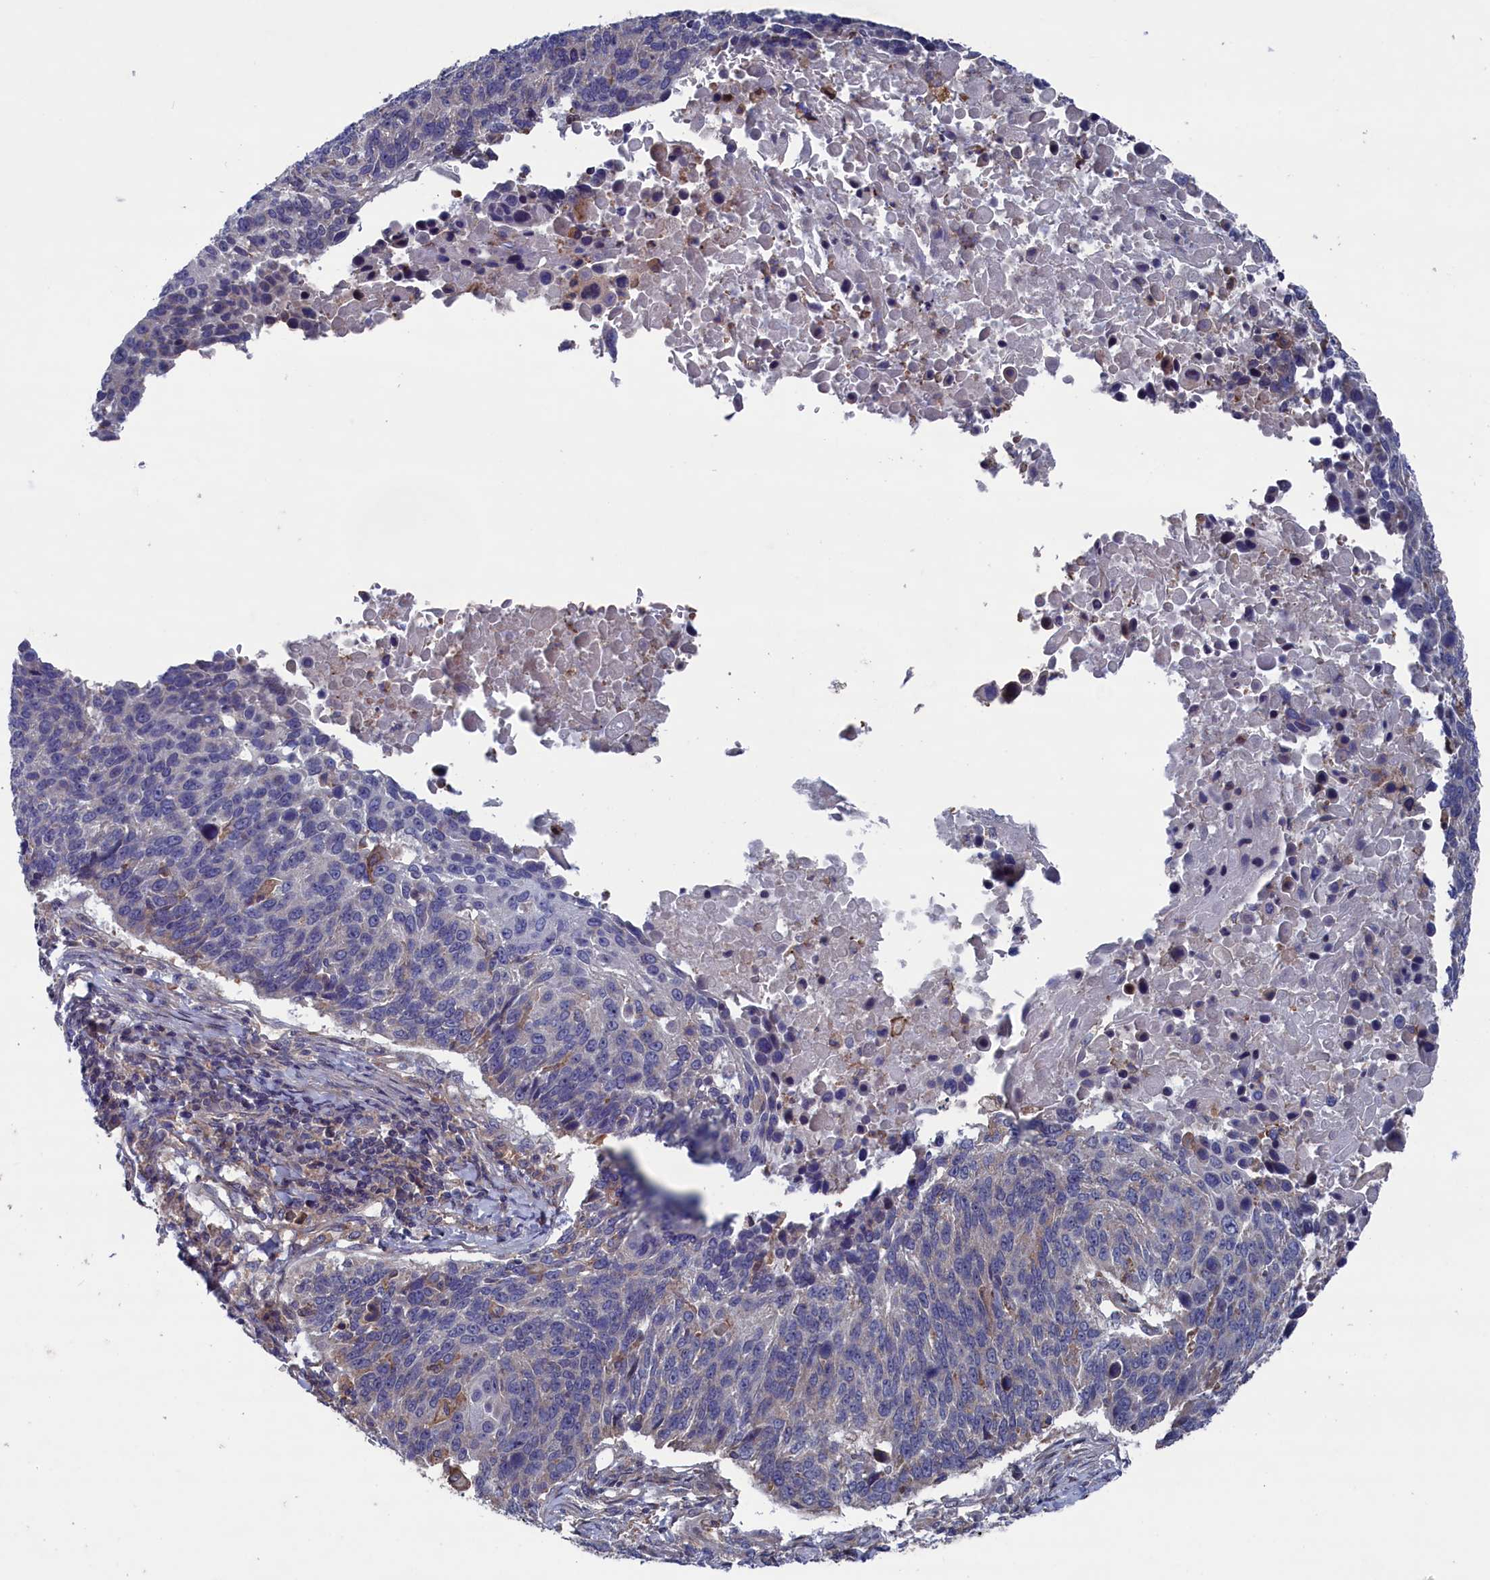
{"staining": {"intensity": "negative", "quantity": "none", "location": "none"}, "tissue": "lung cancer", "cell_type": "Tumor cells", "image_type": "cancer", "snomed": [{"axis": "morphology", "description": "Normal tissue, NOS"}, {"axis": "morphology", "description": "Squamous cell carcinoma, NOS"}, {"axis": "topography", "description": "Lymph node"}, {"axis": "topography", "description": "Lung"}], "caption": "Tumor cells are negative for brown protein staining in lung squamous cell carcinoma.", "gene": "SPATA13", "patient": {"sex": "male", "age": 66}}